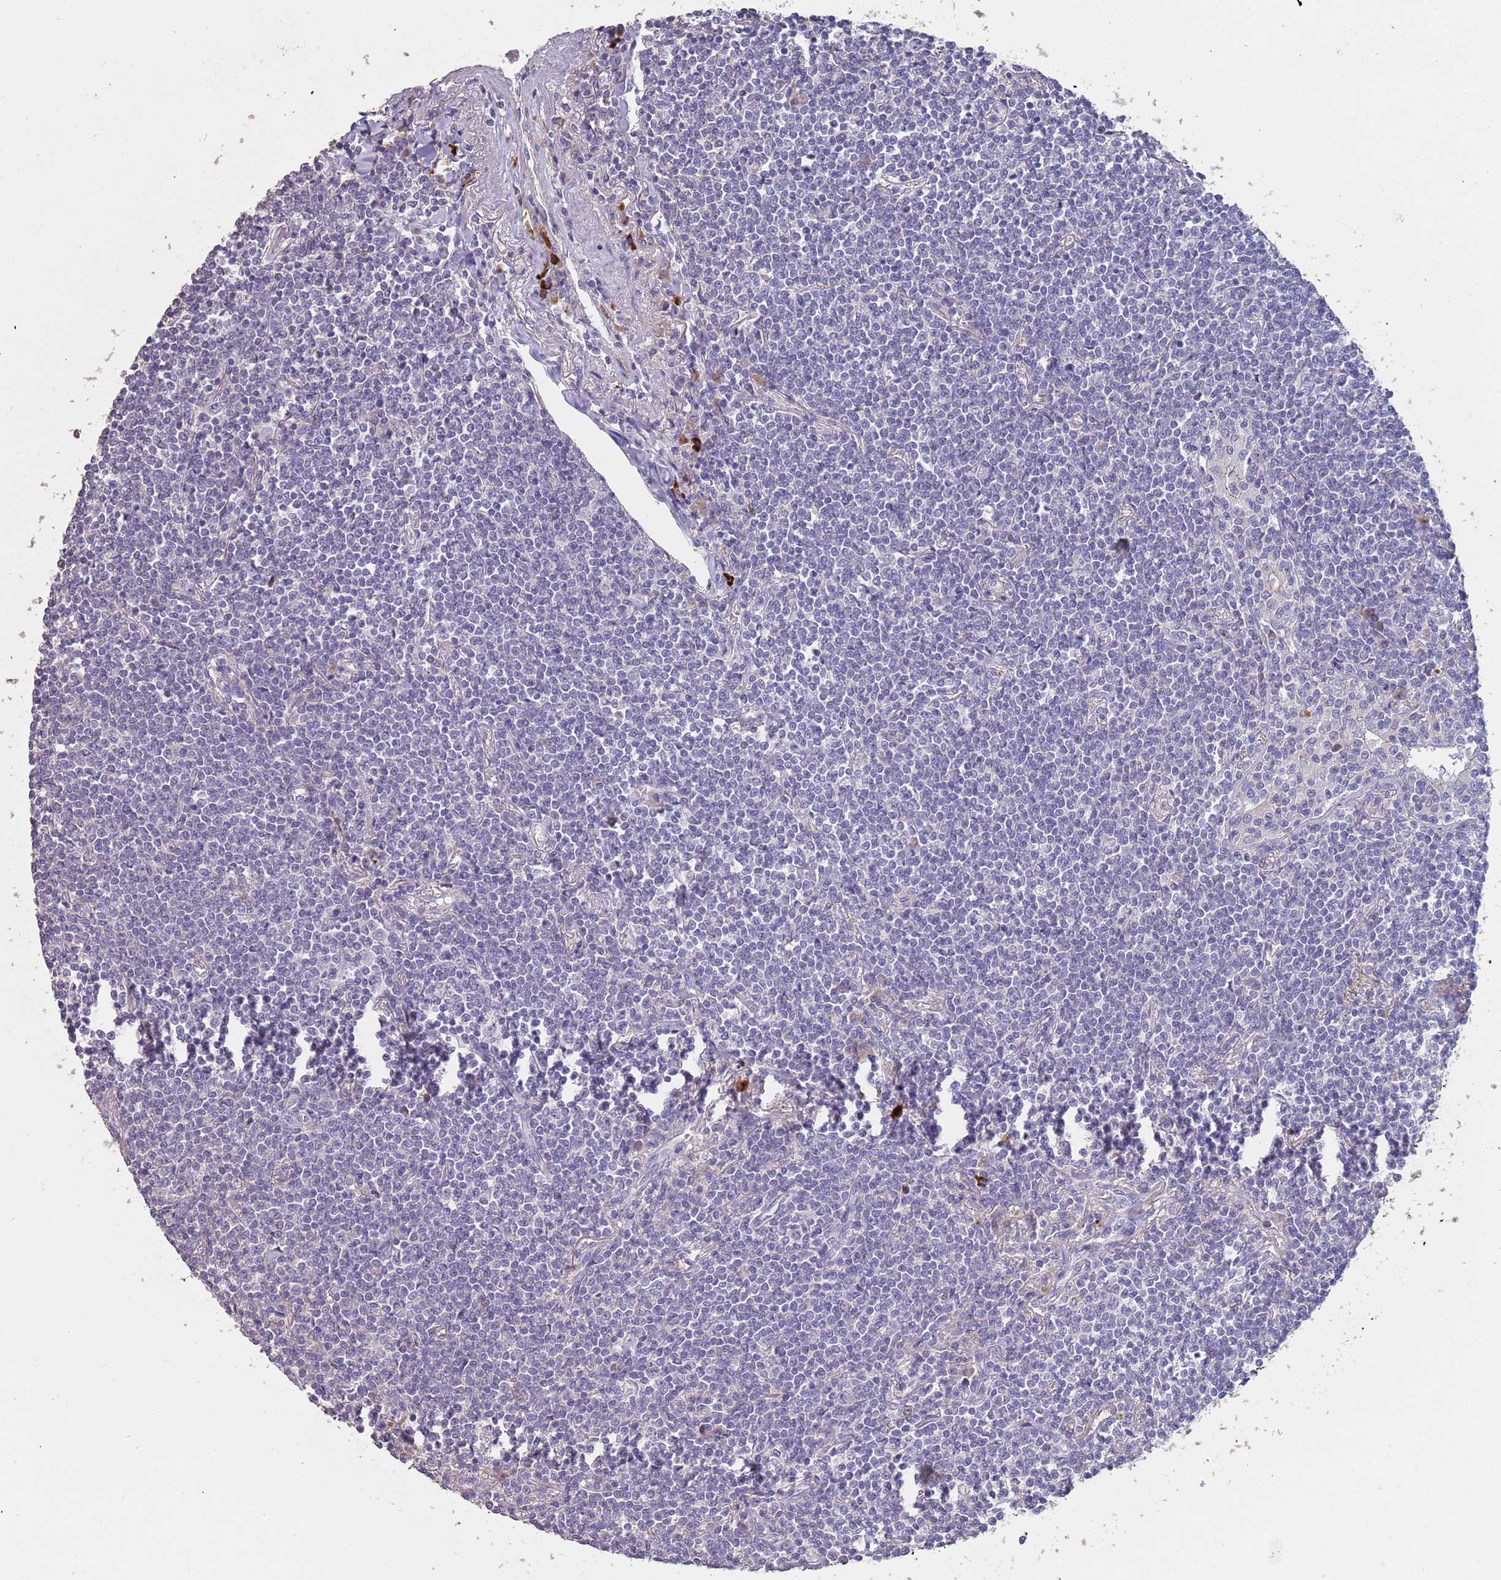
{"staining": {"intensity": "negative", "quantity": "none", "location": "none"}, "tissue": "lymphoma", "cell_type": "Tumor cells", "image_type": "cancer", "snomed": [{"axis": "morphology", "description": "Malignant lymphoma, non-Hodgkin's type, Low grade"}, {"axis": "topography", "description": "Lung"}], "caption": "Tumor cells are negative for brown protein staining in low-grade malignant lymphoma, non-Hodgkin's type.", "gene": "SUSD1", "patient": {"sex": "female", "age": 71}}